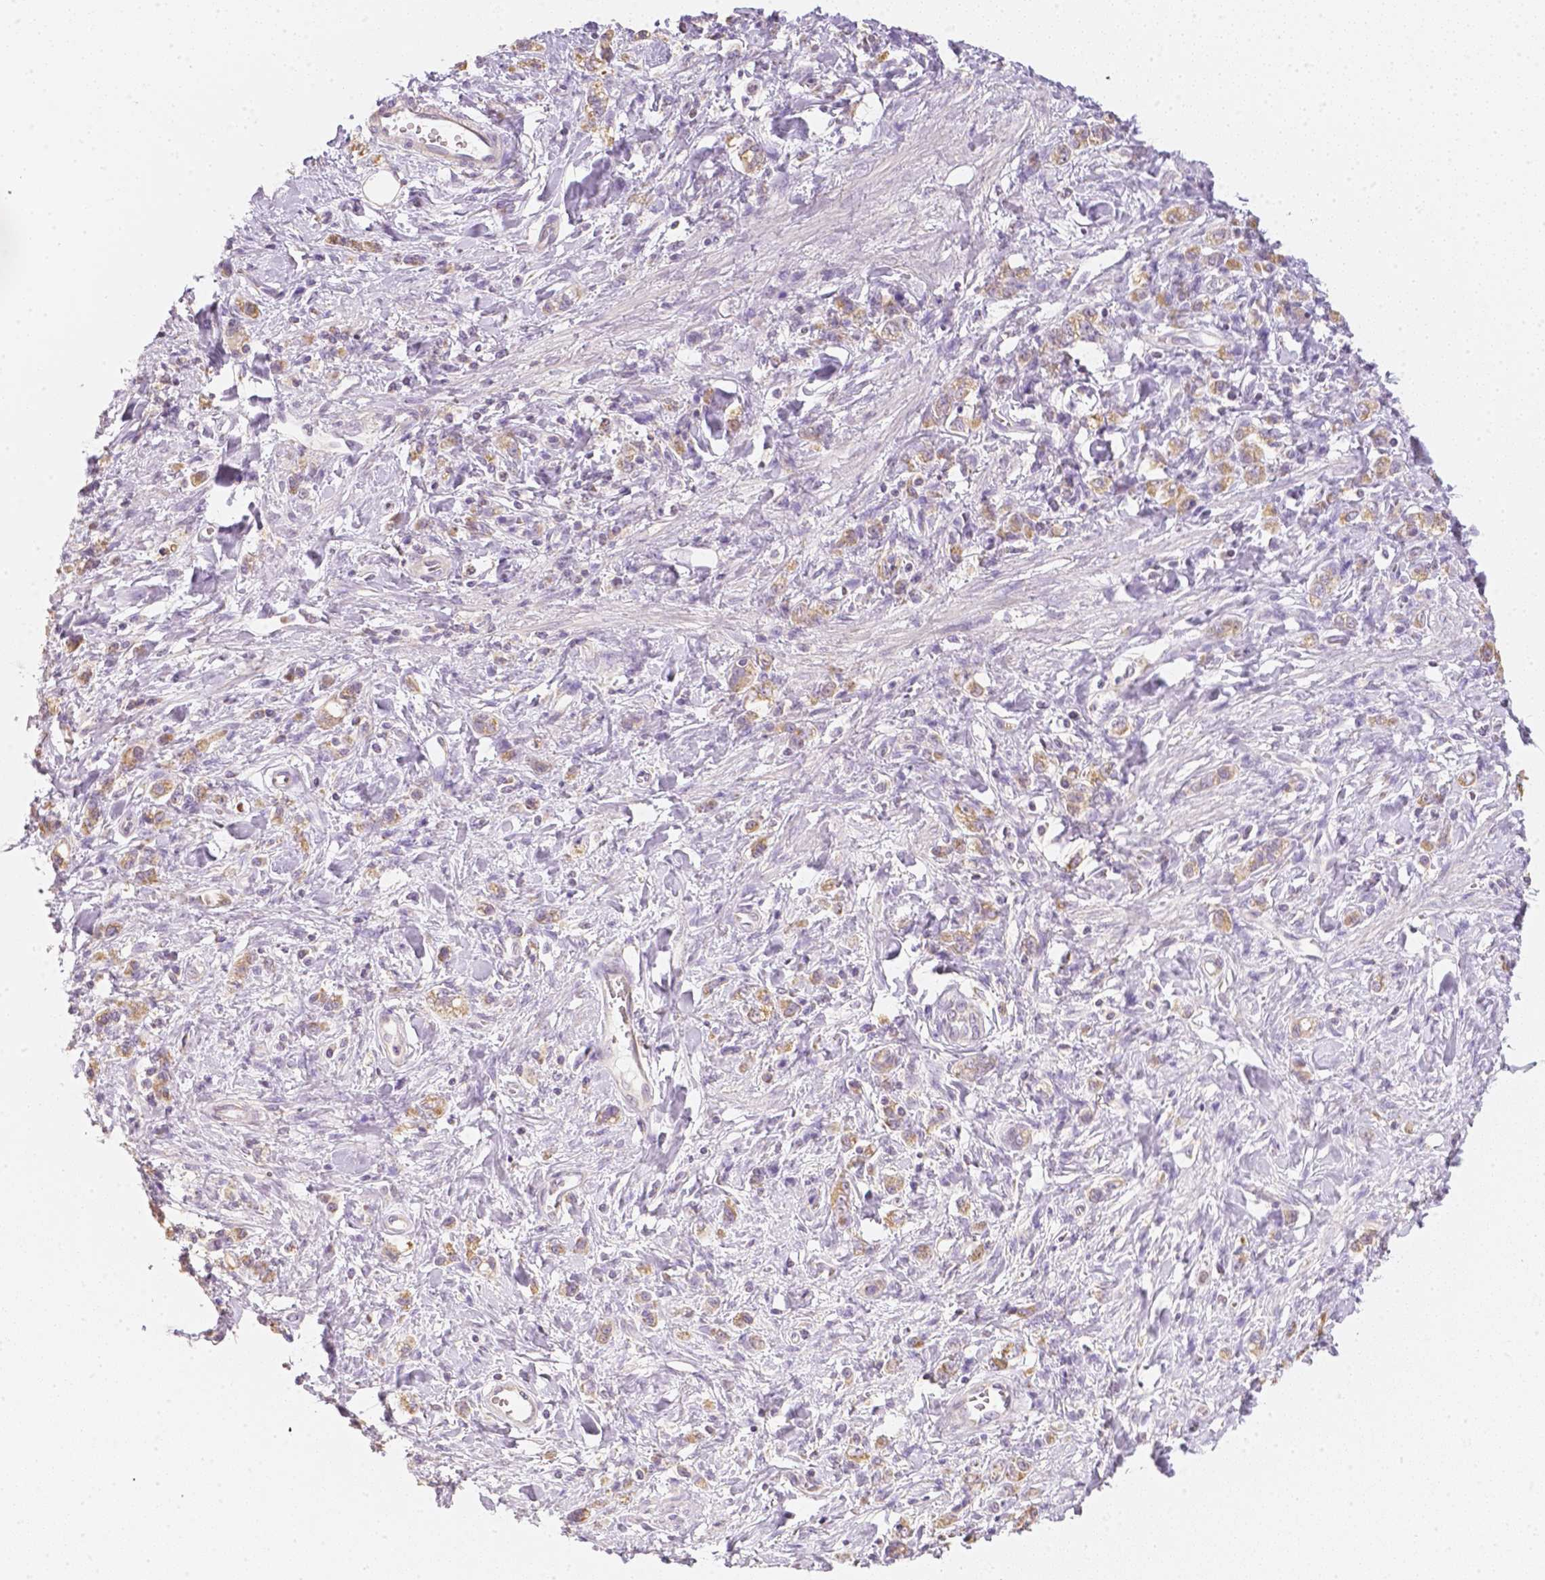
{"staining": {"intensity": "moderate", "quantity": ">75%", "location": "cytoplasmic/membranous"}, "tissue": "stomach cancer", "cell_type": "Tumor cells", "image_type": "cancer", "snomed": [{"axis": "morphology", "description": "Adenocarcinoma, NOS"}, {"axis": "topography", "description": "Stomach"}], "caption": "Protein expression analysis of stomach adenocarcinoma exhibits moderate cytoplasmic/membranous positivity in approximately >75% of tumor cells. (IHC, brightfield microscopy, high magnification).", "gene": "NVL", "patient": {"sex": "male", "age": 77}}